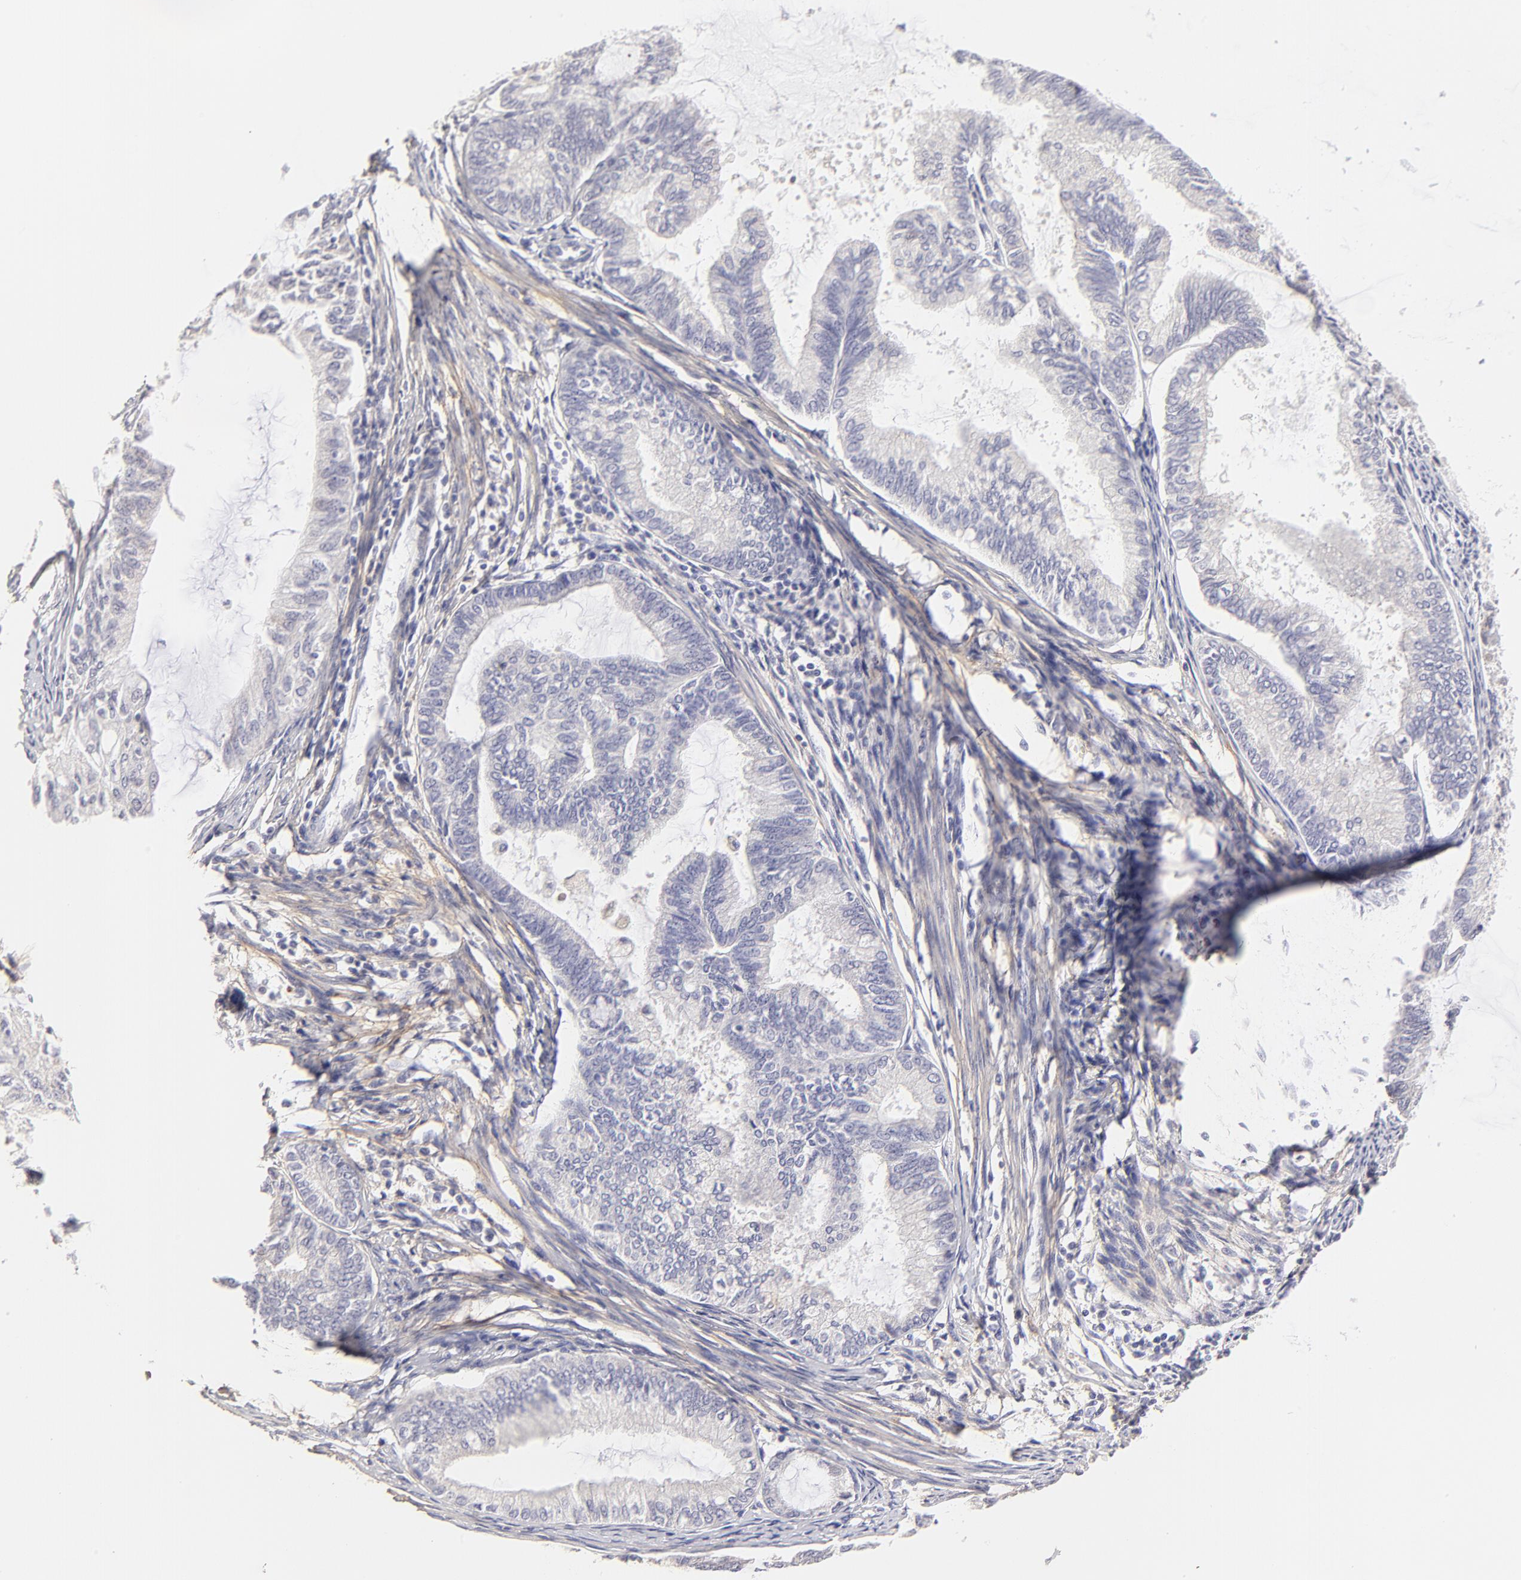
{"staining": {"intensity": "negative", "quantity": "none", "location": "none"}, "tissue": "endometrial cancer", "cell_type": "Tumor cells", "image_type": "cancer", "snomed": [{"axis": "morphology", "description": "Adenocarcinoma, NOS"}, {"axis": "topography", "description": "Endometrium"}], "caption": "The image shows no staining of tumor cells in endometrial cancer.", "gene": "BTG2", "patient": {"sex": "female", "age": 86}}